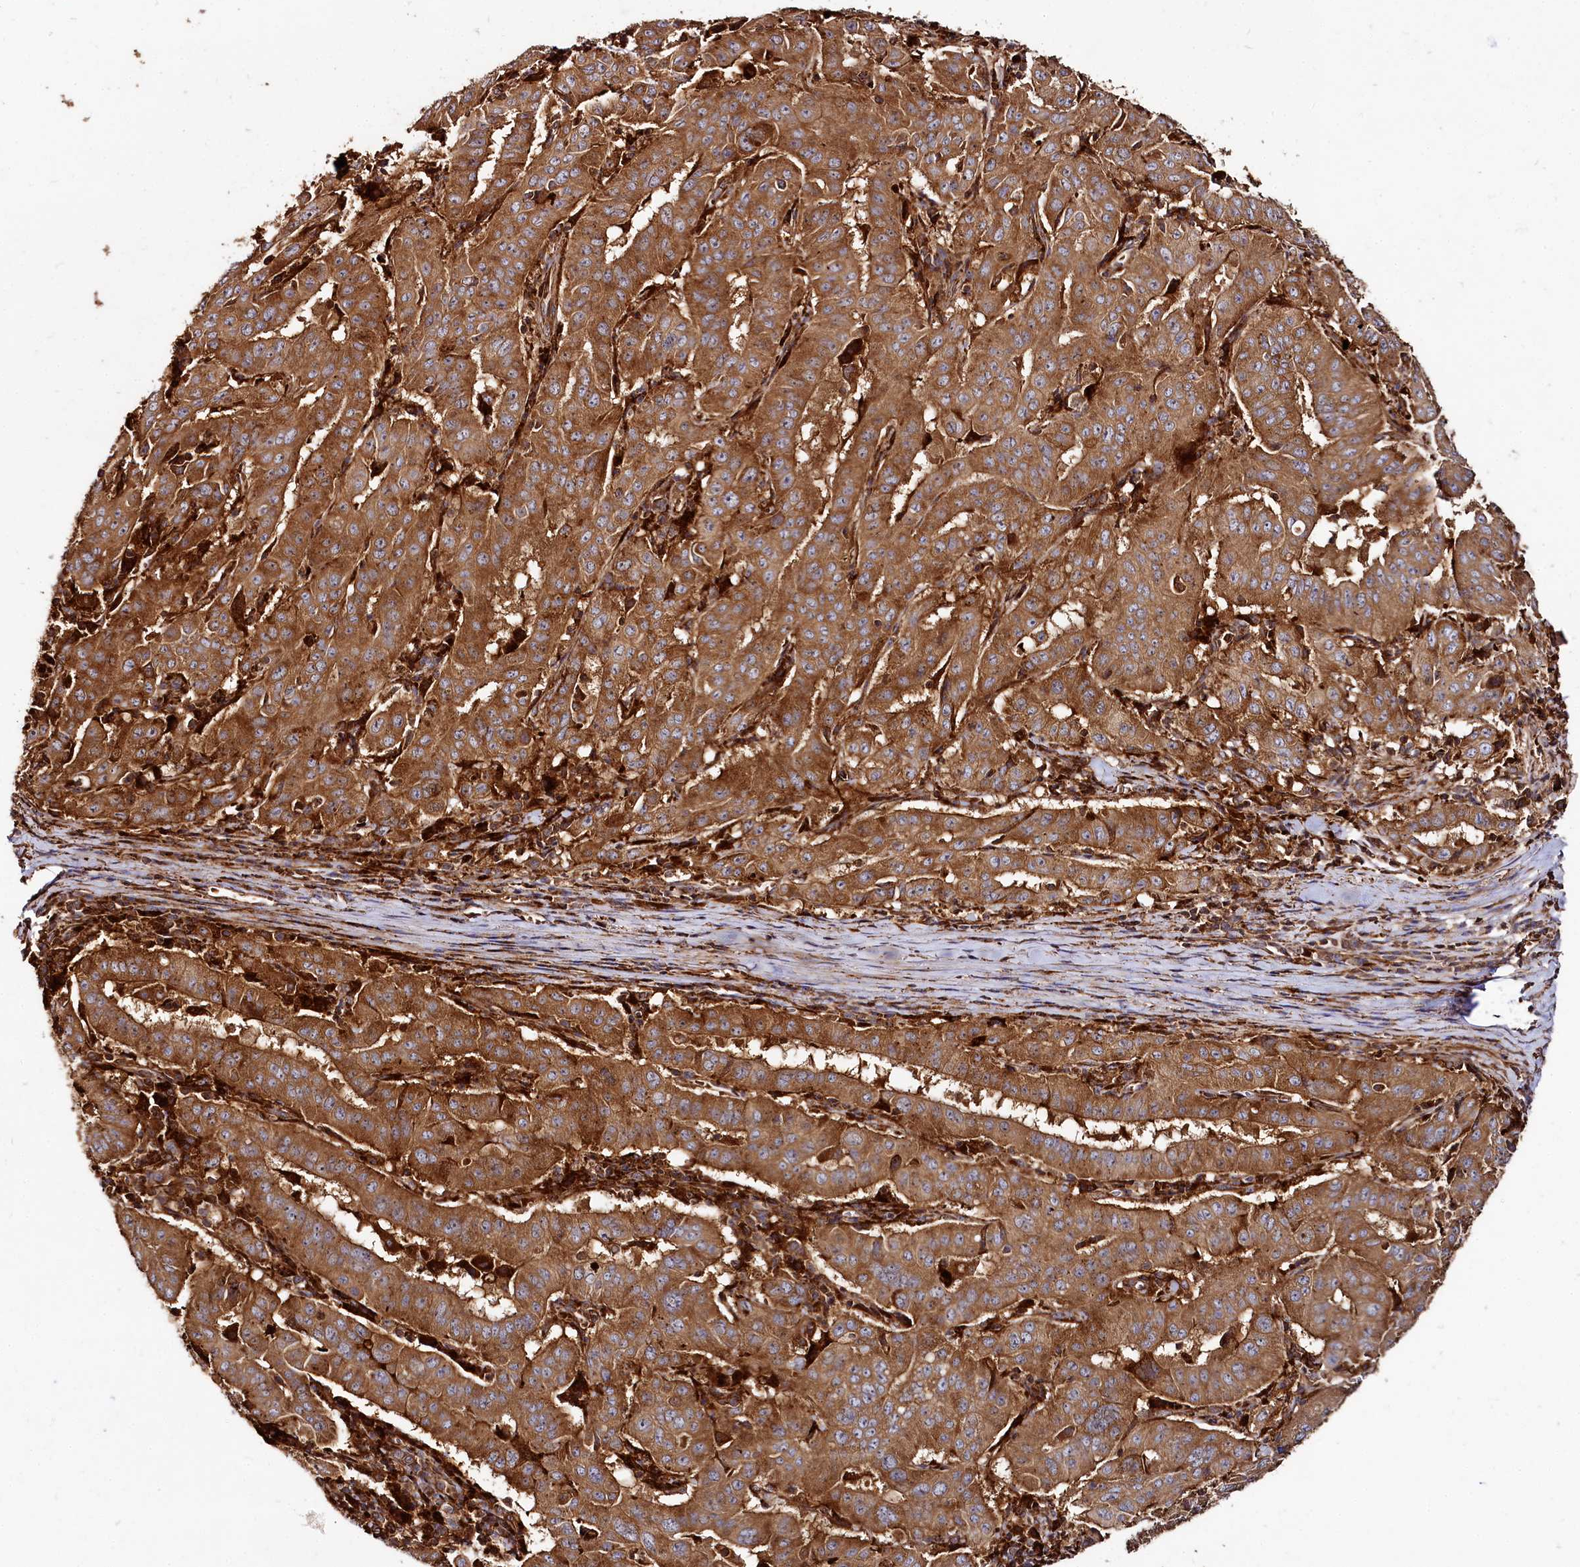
{"staining": {"intensity": "strong", "quantity": ">75%", "location": "cytoplasmic/membranous"}, "tissue": "pancreatic cancer", "cell_type": "Tumor cells", "image_type": "cancer", "snomed": [{"axis": "morphology", "description": "Adenocarcinoma, NOS"}, {"axis": "topography", "description": "Pancreas"}], "caption": "This photomicrograph demonstrates pancreatic adenocarcinoma stained with immunohistochemistry (IHC) to label a protein in brown. The cytoplasmic/membranous of tumor cells show strong positivity for the protein. Nuclei are counter-stained blue.", "gene": "WDR73", "patient": {"sex": "male", "age": 63}}